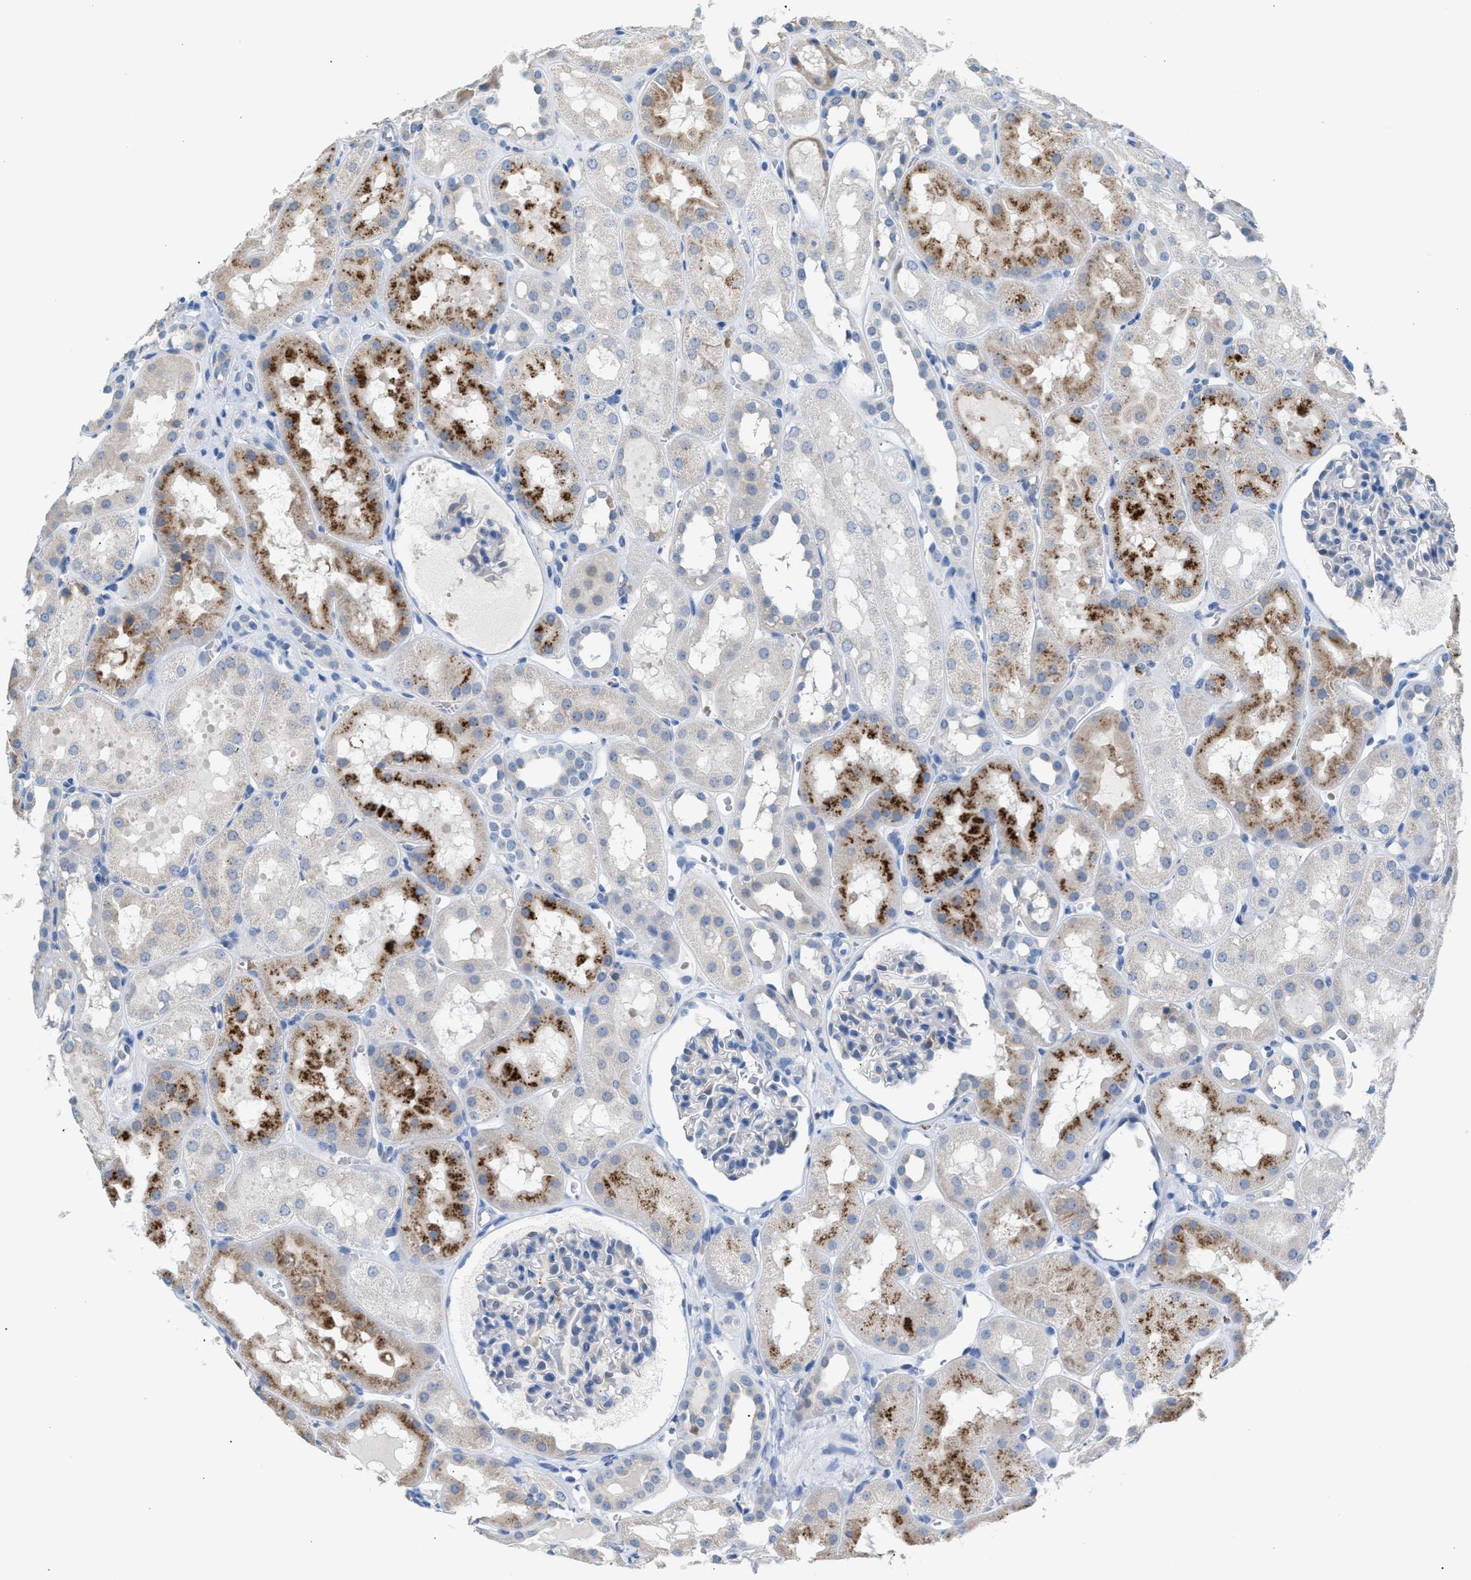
{"staining": {"intensity": "negative", "quantity": "none", "location": "none"}, "tissue": "kidney", "cell_type": "Cells in glomeruli", "image_type": "normal", "snomed": [{"axis": "morphology", "description": "Normal tissue, NOS"}, {"axis": "topography", "description": "Kidney"}, {"axis": "topography", "description": "Urinary bladder"}], "caption": "DAB immunohistochemical staining of benign kidney demonstrates no significant positivity in cells in glomeruli. (IHC, brightfield microscopy, high magnification).", "gene": "CA3", "patient": {"sex": "male", "age": 16}}